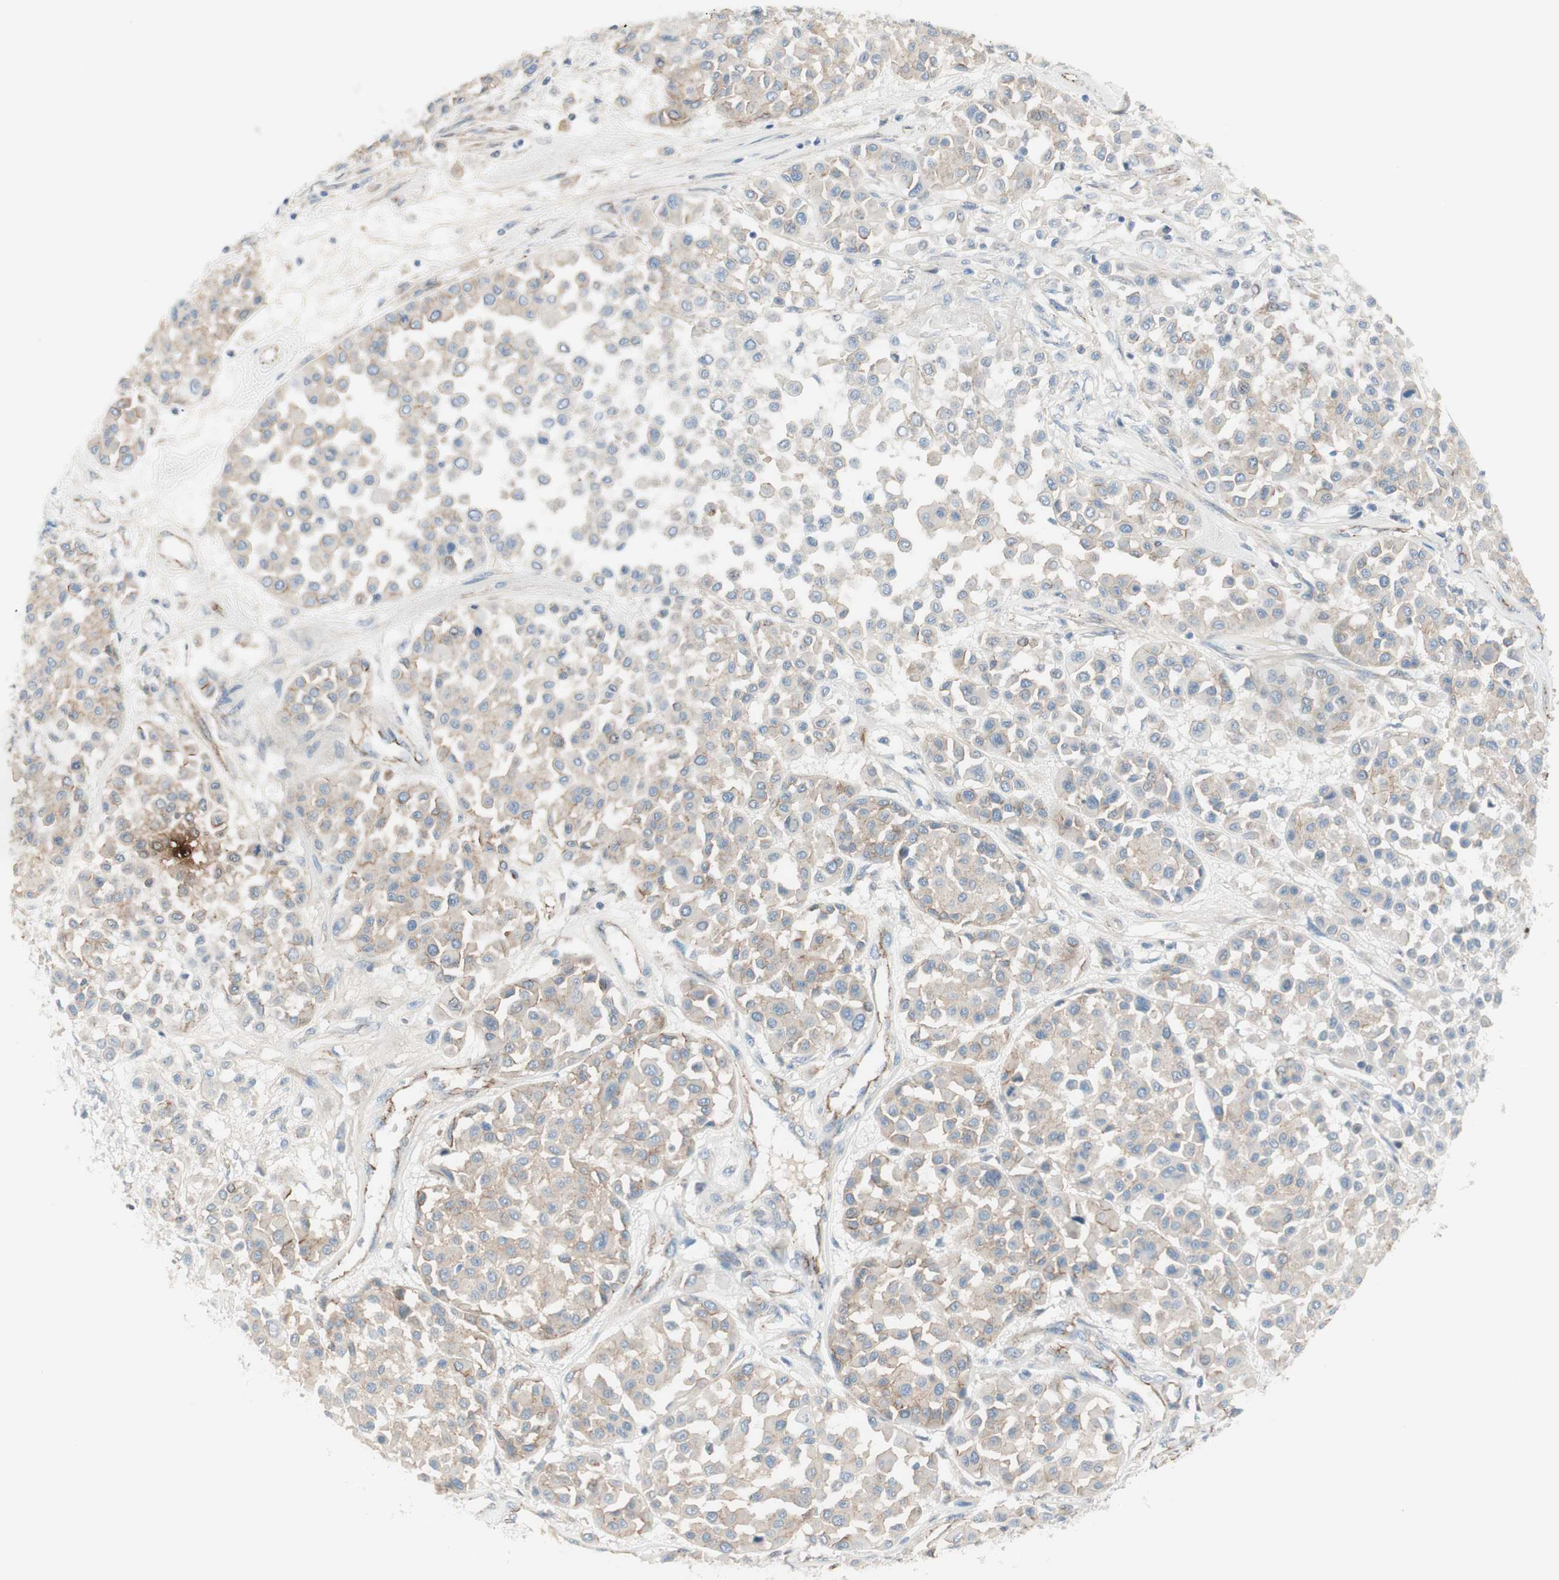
{"staining": {"intensity": "weak", "quantity": "25%-75%", "location": "cytoplasmic/membranous"}, "tissue": "melanoma", "cell_type": "Tumor cells", "image_type": "cancer", "snomed": [{"axis": "morphology", "description": "Malignant melanoma, Metastatic site"}, {"axis": "topography", "description": "Soft tissue"}], "caption": "Weak cytoplasmic/membranous staining is seen in about 25%-75% of tumor cells in melanoma. Nuclei are stained in blue.", "gene": "TJP1", "patient": {"sex": "male", "age": 41}}